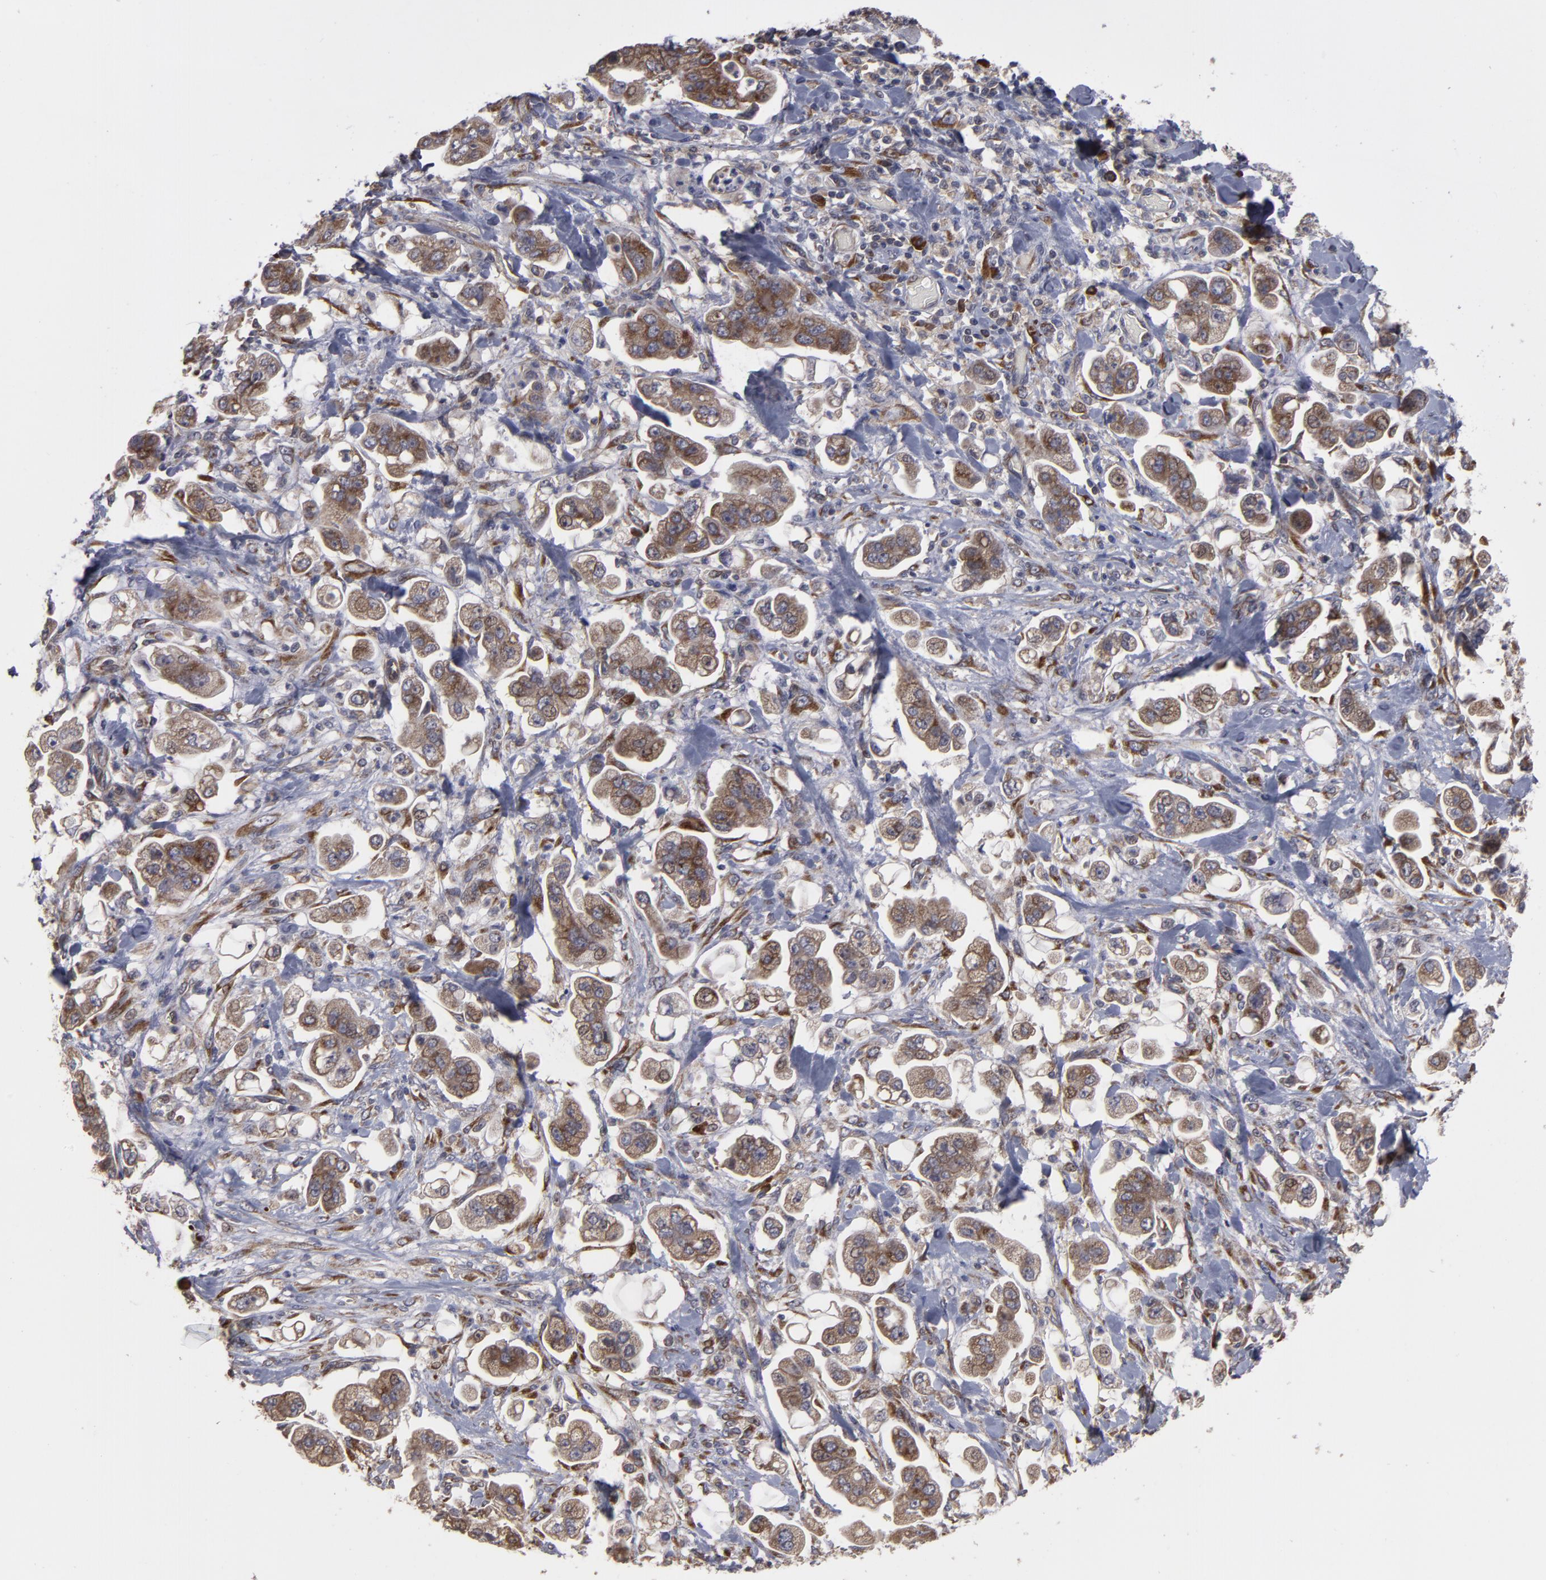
{"staining": {"intensity": "moderate", "quantity": ">75%", "location": "cytoplasmic/membranous"}, "tissue": "stomach cancer", "cell_type": "Tumor cells", "image_type": "cancer", "snomed": [{"axis": "morphology", "description": "Adenocarcinoma, NOS"}, {"axis": "topography", "description": "Stomach"}], "caption": "Protein expression by IHC exhibits moderate cytoplasmic/membranous positivity in about >75% of tumor cells in stomach cancer. The staining was performed using DAB, with brown indicating positive protein expression. Nuclei are stained blue with hematoxylin.", "gene": "SND1", "patient": {"sex": "male", "age": 62}}